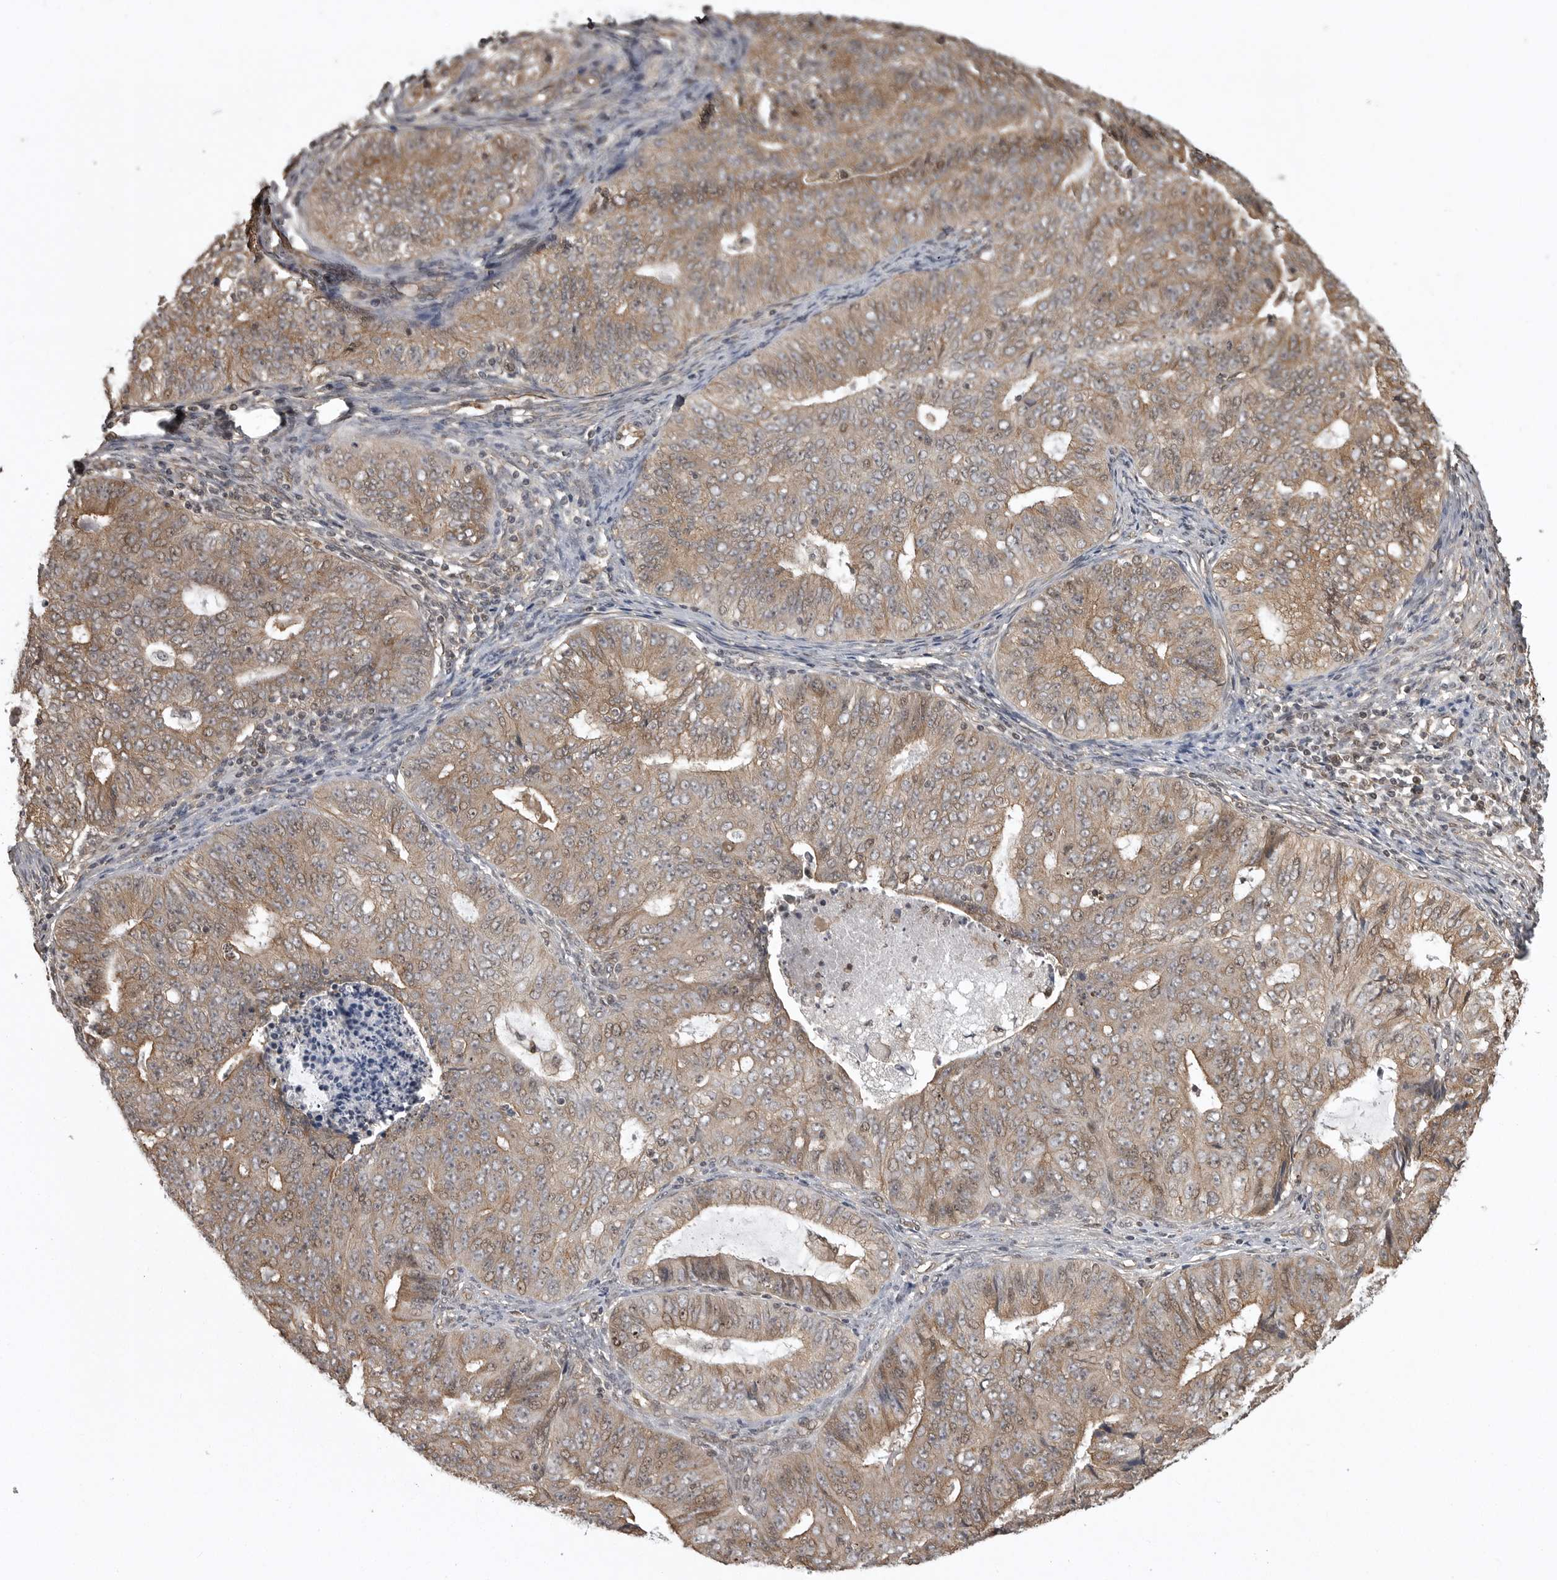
{"staining": {"intensity": "moderate", "quantity": ">75%", "location": "cytoplasmic/membranous"}, "tissue": "endometrial cancer", "cell_type": "Tumor cells", "image_type": "cancer", "snomed": [{"axis": "morphology", "description": "Adenocarcinoma, NOS"}, {"axis": "topography", "description": "Endometrium"}], "caption": "Endometrial adenocarcinoma stained for a protein demonstrates moderate cytoplasmic/membranous positivity in tumor cells. (DAB (3,3'-diaminobenzidine) = brown stain, brightfield microscopy at high magnification).", "gene": "DNAJC8", "patient": {"sex": "female", "age": 32}}